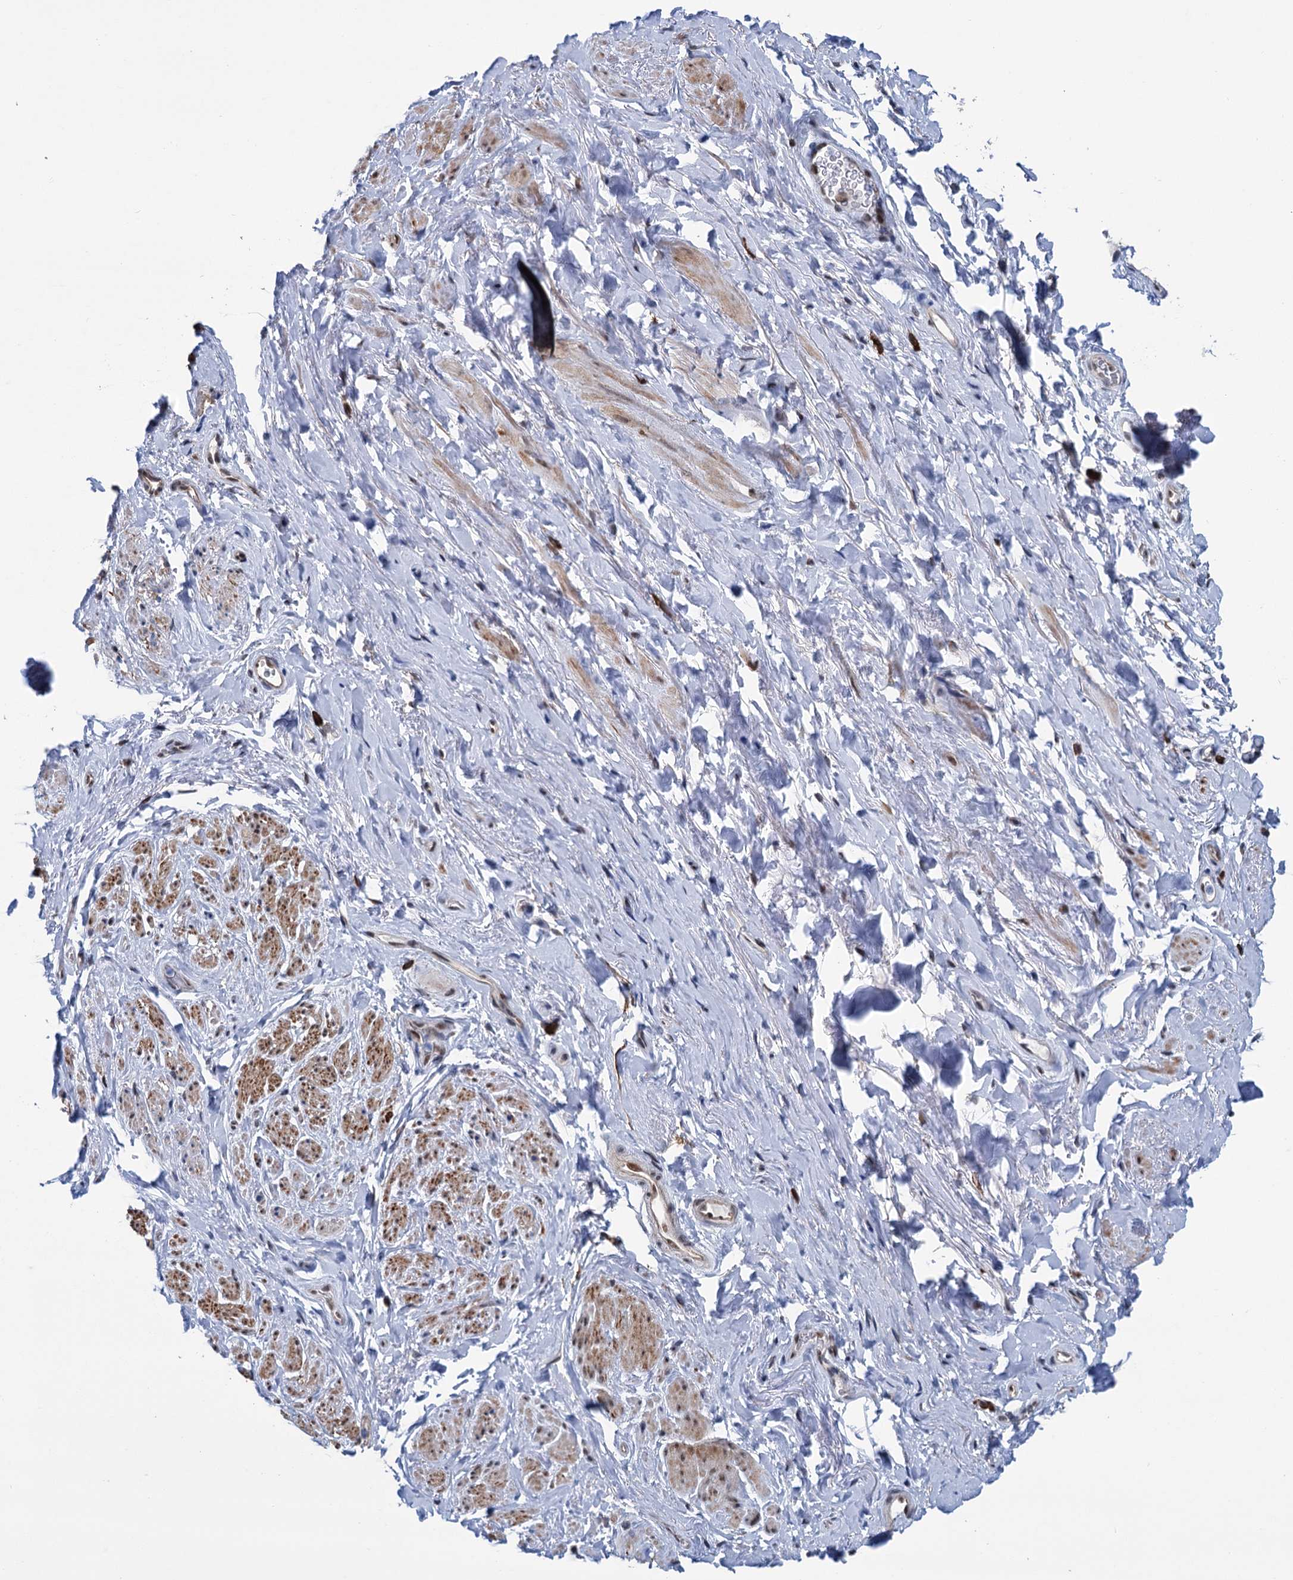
{"staining": {"intensity": "moderate", "quantity": "25%-75%", "location": "cytoplasmic/membranous"}, "tissue": "smooth muscle", "cell_type": "Smooth muscle cells", "image_type": "normal", "snomed": [{"axis": "morphology", "description": "Normal tissue, NOS"}, {"axis": "topography", "description": "Smooth muscle"}, {"axis": "topography", "description": "Peripheral nerve tissue"}], "caption": "Benign smooth muscle shows moderate cytoplasmic/membranous positivity in about 25%-75% of smooth muscle cells, visualized by immunohistochemistry.", "gene": "MORN3", "patient": {"sex": "male", "age": 69}}